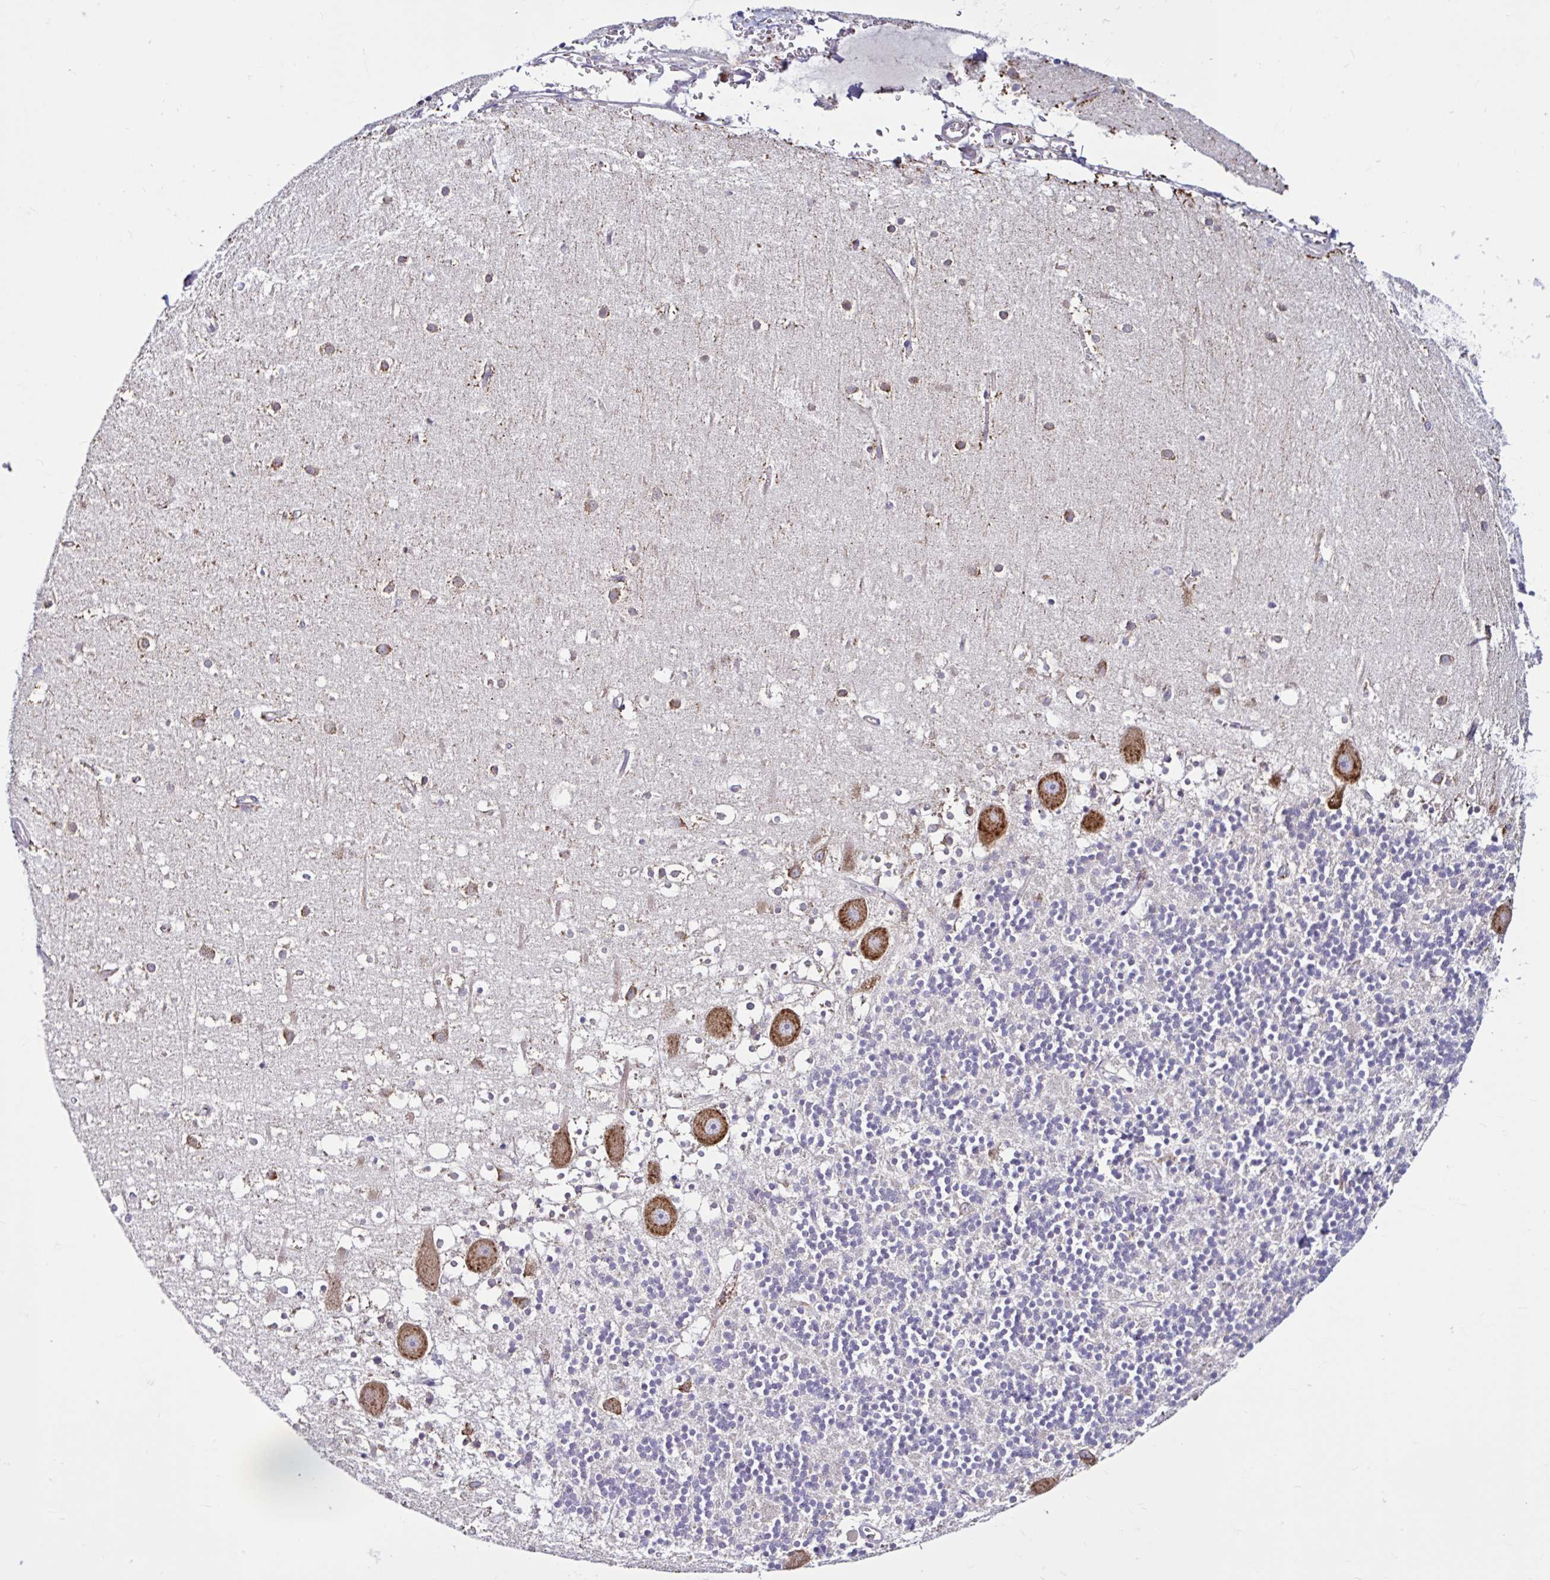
{"staining": {"intensity": "weak", "quantity": "<25%", "location": "cytoplasmic/membranous"}, "tissue": "cerebellum", "cell_type": "Cells in granular layer", "image_type": "normal", "snomed": [{"axis": "morphology", "description": "Normal tissue, NOS"}, {"axis": "topography", "description": "Cerebellum"}], "caption": "Immunohistochemical staining of unremarkable cerebellum demonstrates no significant expression in cells in granular layer. (DAB immunohistochemistry (IHC) with hematoxylin counter stain).", "gene": "LARS1", "patient": {"sex": "male", "age": 54}}